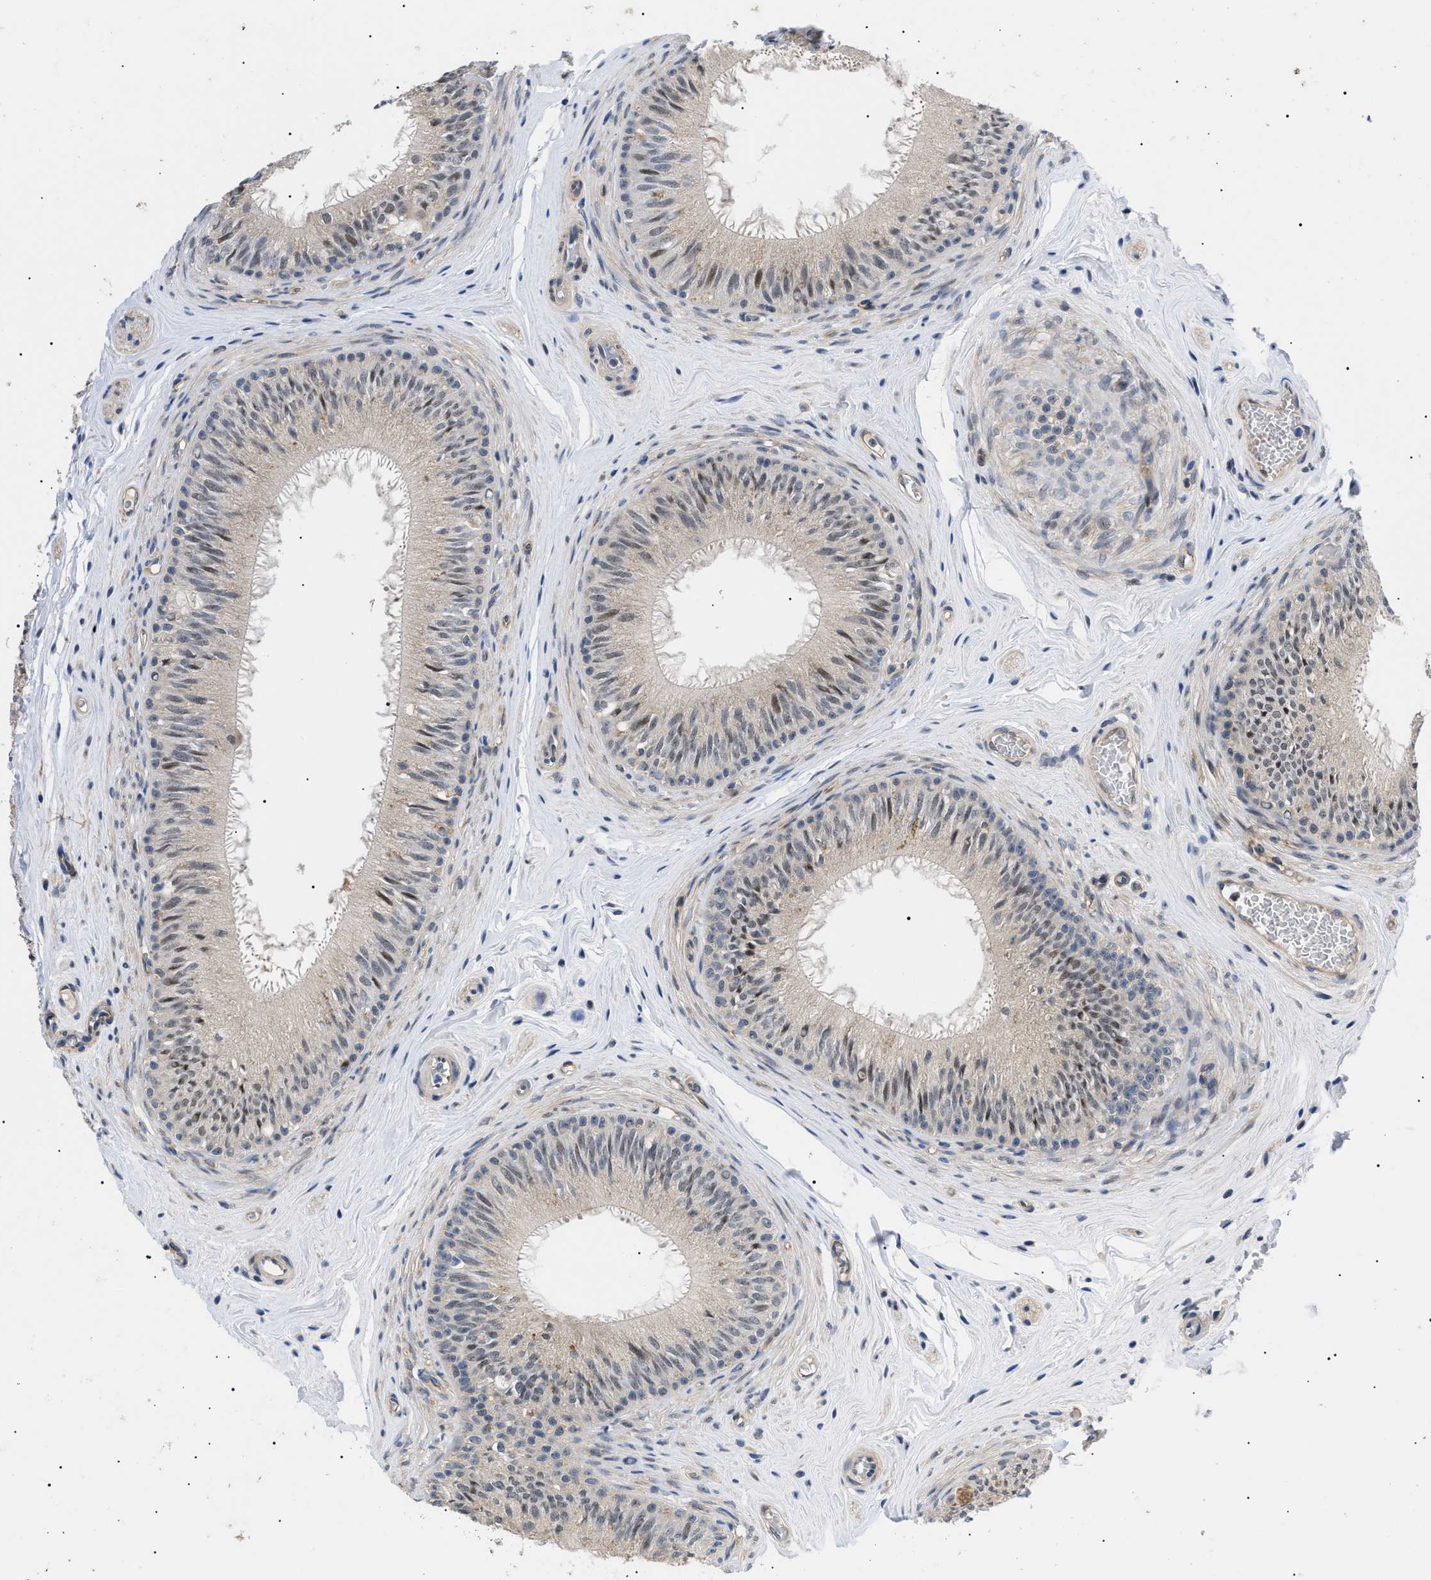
{"staining": {"intensity": "weak", "quantity": "25%-75%", "location": "cytoplasmic/membranous"}, "tissue": "epididymis", "cell_type": "Glandular cells", "image_type": "normal", "snomed": [{"axis": "morphology", "description": "Normal tissue, NOS"}, {"axis": "topography", "description": "Testis"}, {"axis": "topography", "description": "Epididymis"}], "caption": "High-magnification brightfield microscopy of benign epididymis stained with DAB (brown) and counterstained with hematoxylin (blue). glandular cells exhibit weak cytoplasmic/membranous staining is appreciated in approximately25%-75% of cells.", "gene": "GARRE1", "patient": {"sex": "male", "age": 36}}